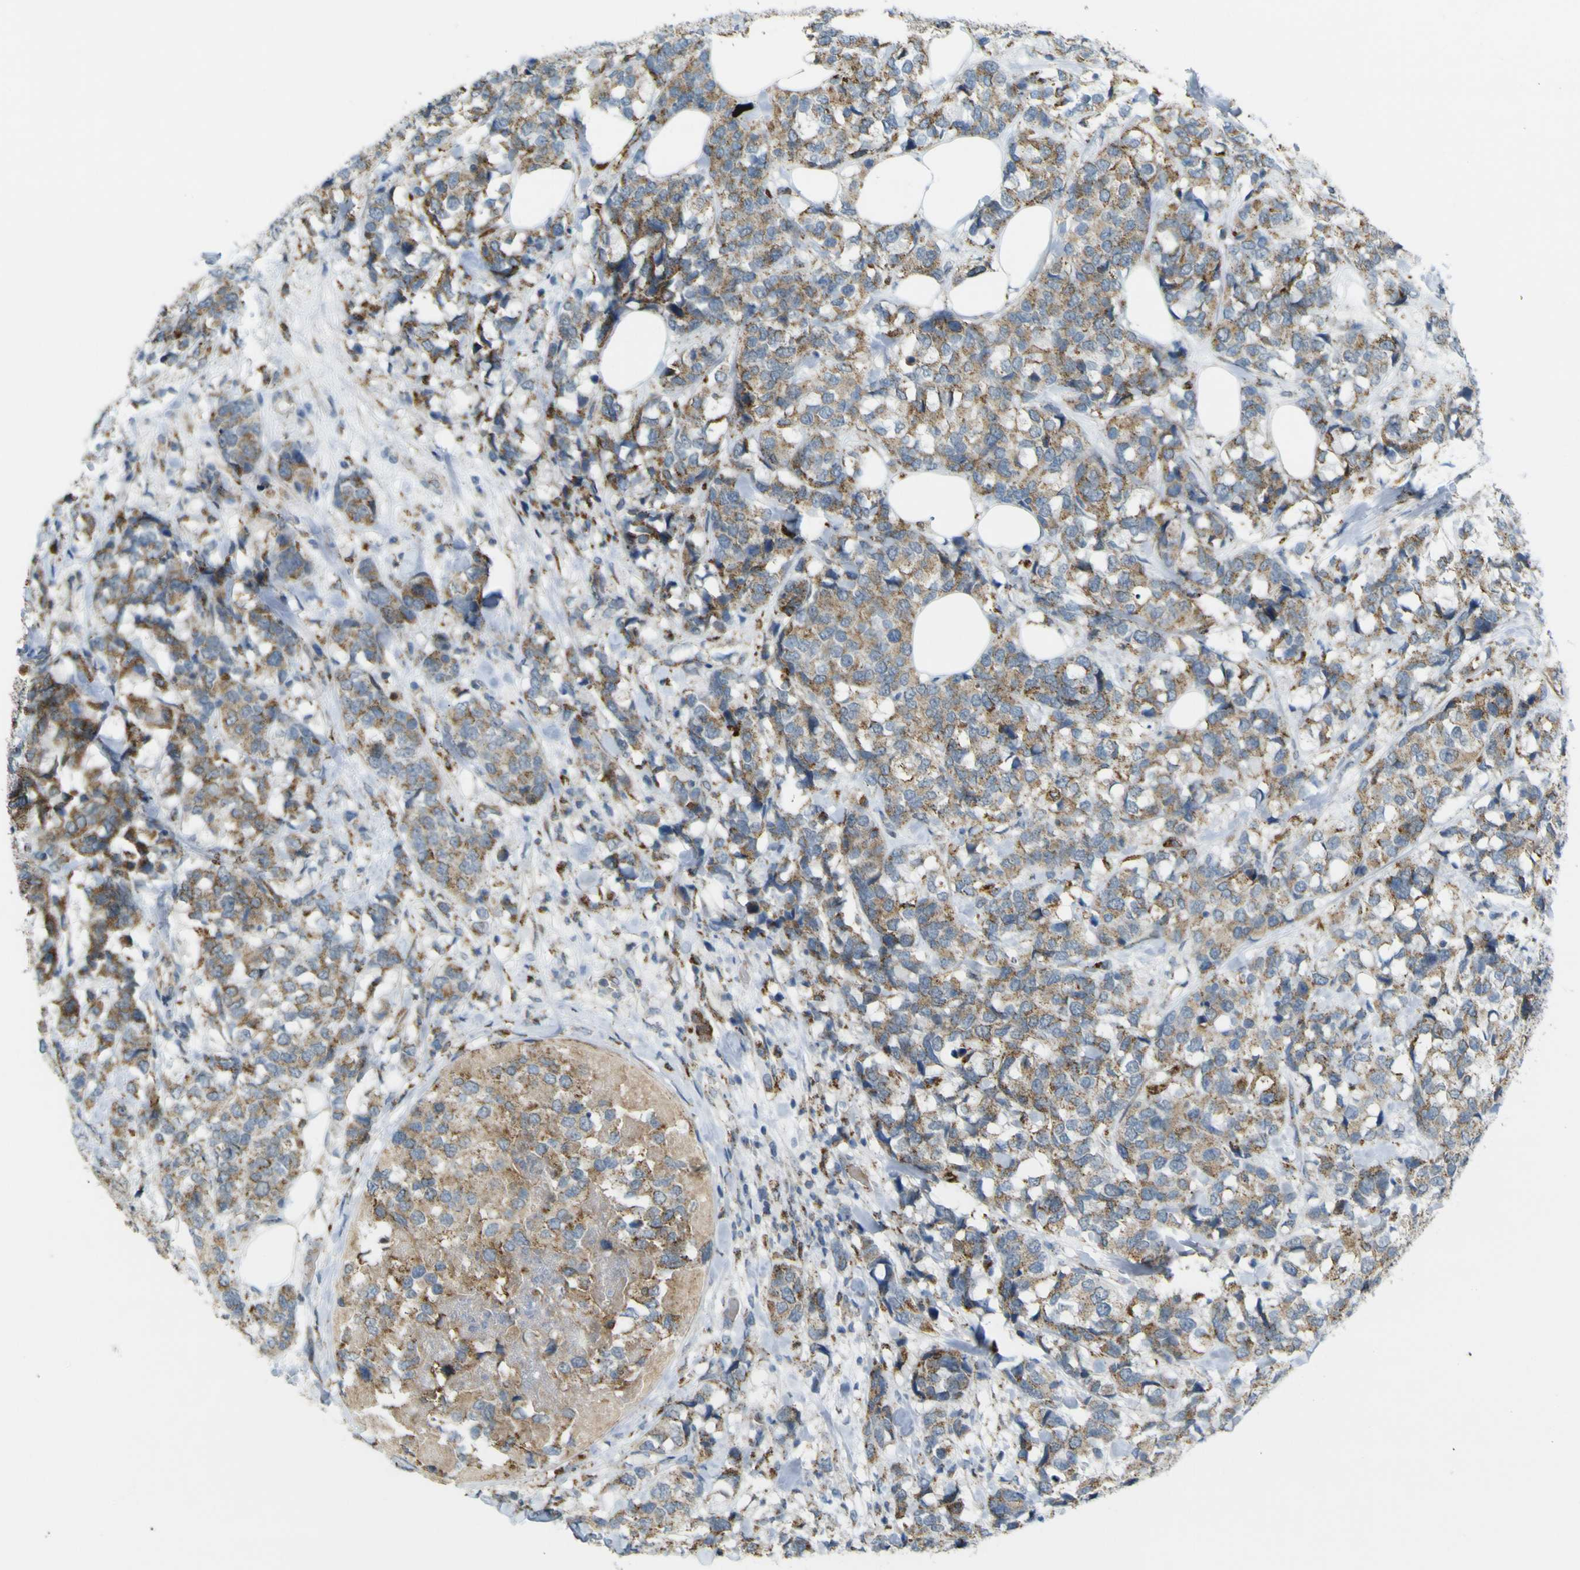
{"staining": {"intensity": "moderate", "quantity": ">75%", "location": "cytoplasmic/membranous"}, "tissue": "breast cancer", "cell_type": "Tumor cells", "image_type": "cancer", "snomed": [{"axis": "morphology", "description": "Lobular carcinoma"}, {"axis": "topography", "description": "Breast"}], "caption": "Protein expression analysis of breast lobular carcinoma demonstrates moderate cytoplasmic/membranous expression in approximately >75% of tumor cells.", "gene": "ACBD5", "patient": {"sex": "female", "age": 59}}